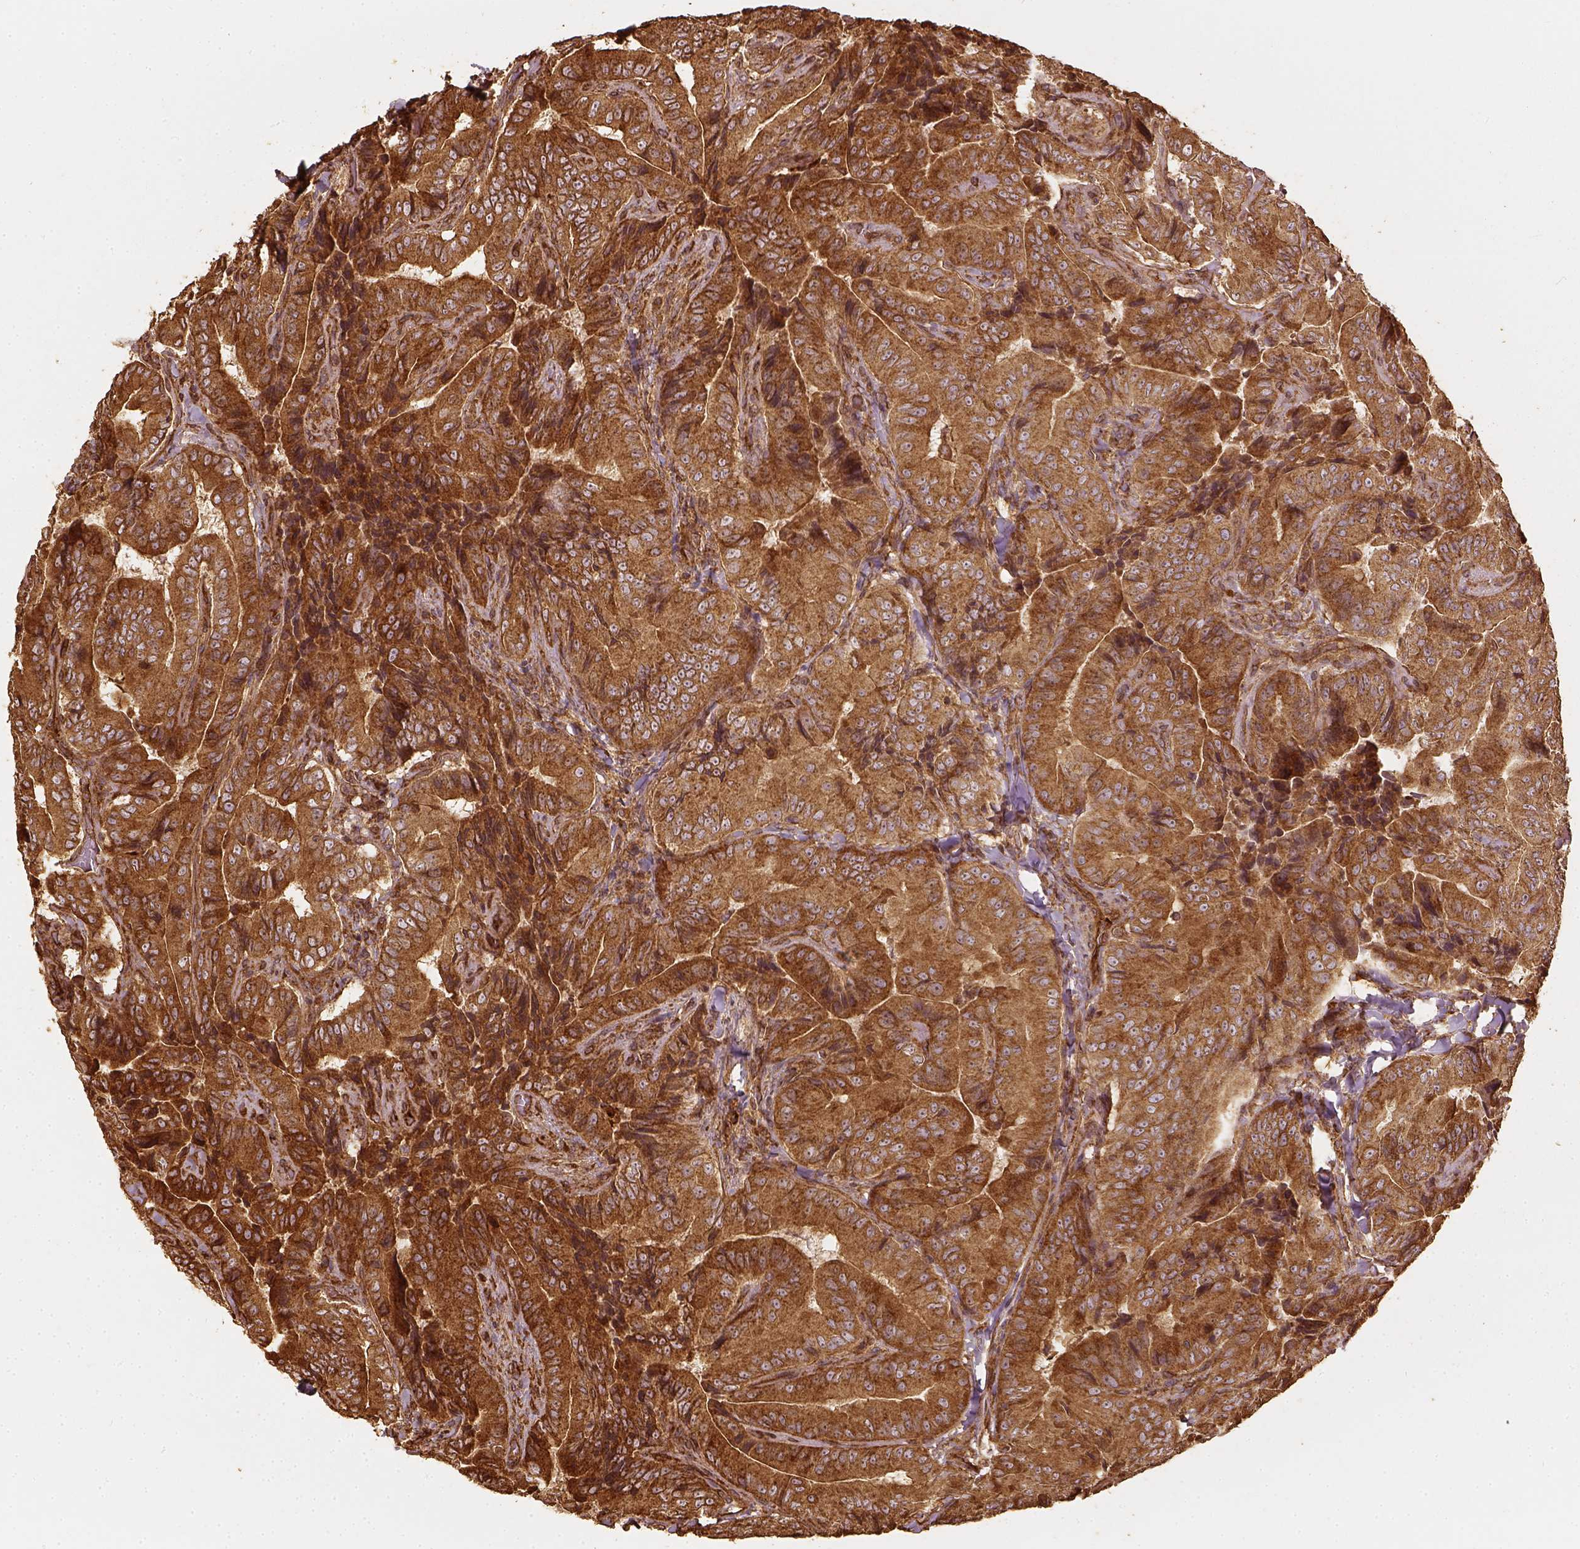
{"staining": {"intensity": "moderate", "quantity": ">75%", "location": "cytoplasmic/membranous"}, "tissue": "thyroid cancer", "cell_type": "Tumor cells", "image_type": "cancer", "snomed": [{"axis": "morphology", "description": "Papillary adenocarcinoma, NOS"}, {"axis": "topography", "description": "Thyroid gland"}], "caption": "This is an image of IHC staining of papillary adenocarcinoma (thyroid), which shows moderate staining in the cytoplasmic/membranous of tumor cells.", "gene": "VEGFA", "patient": {"sex": "male", "age": 61}}